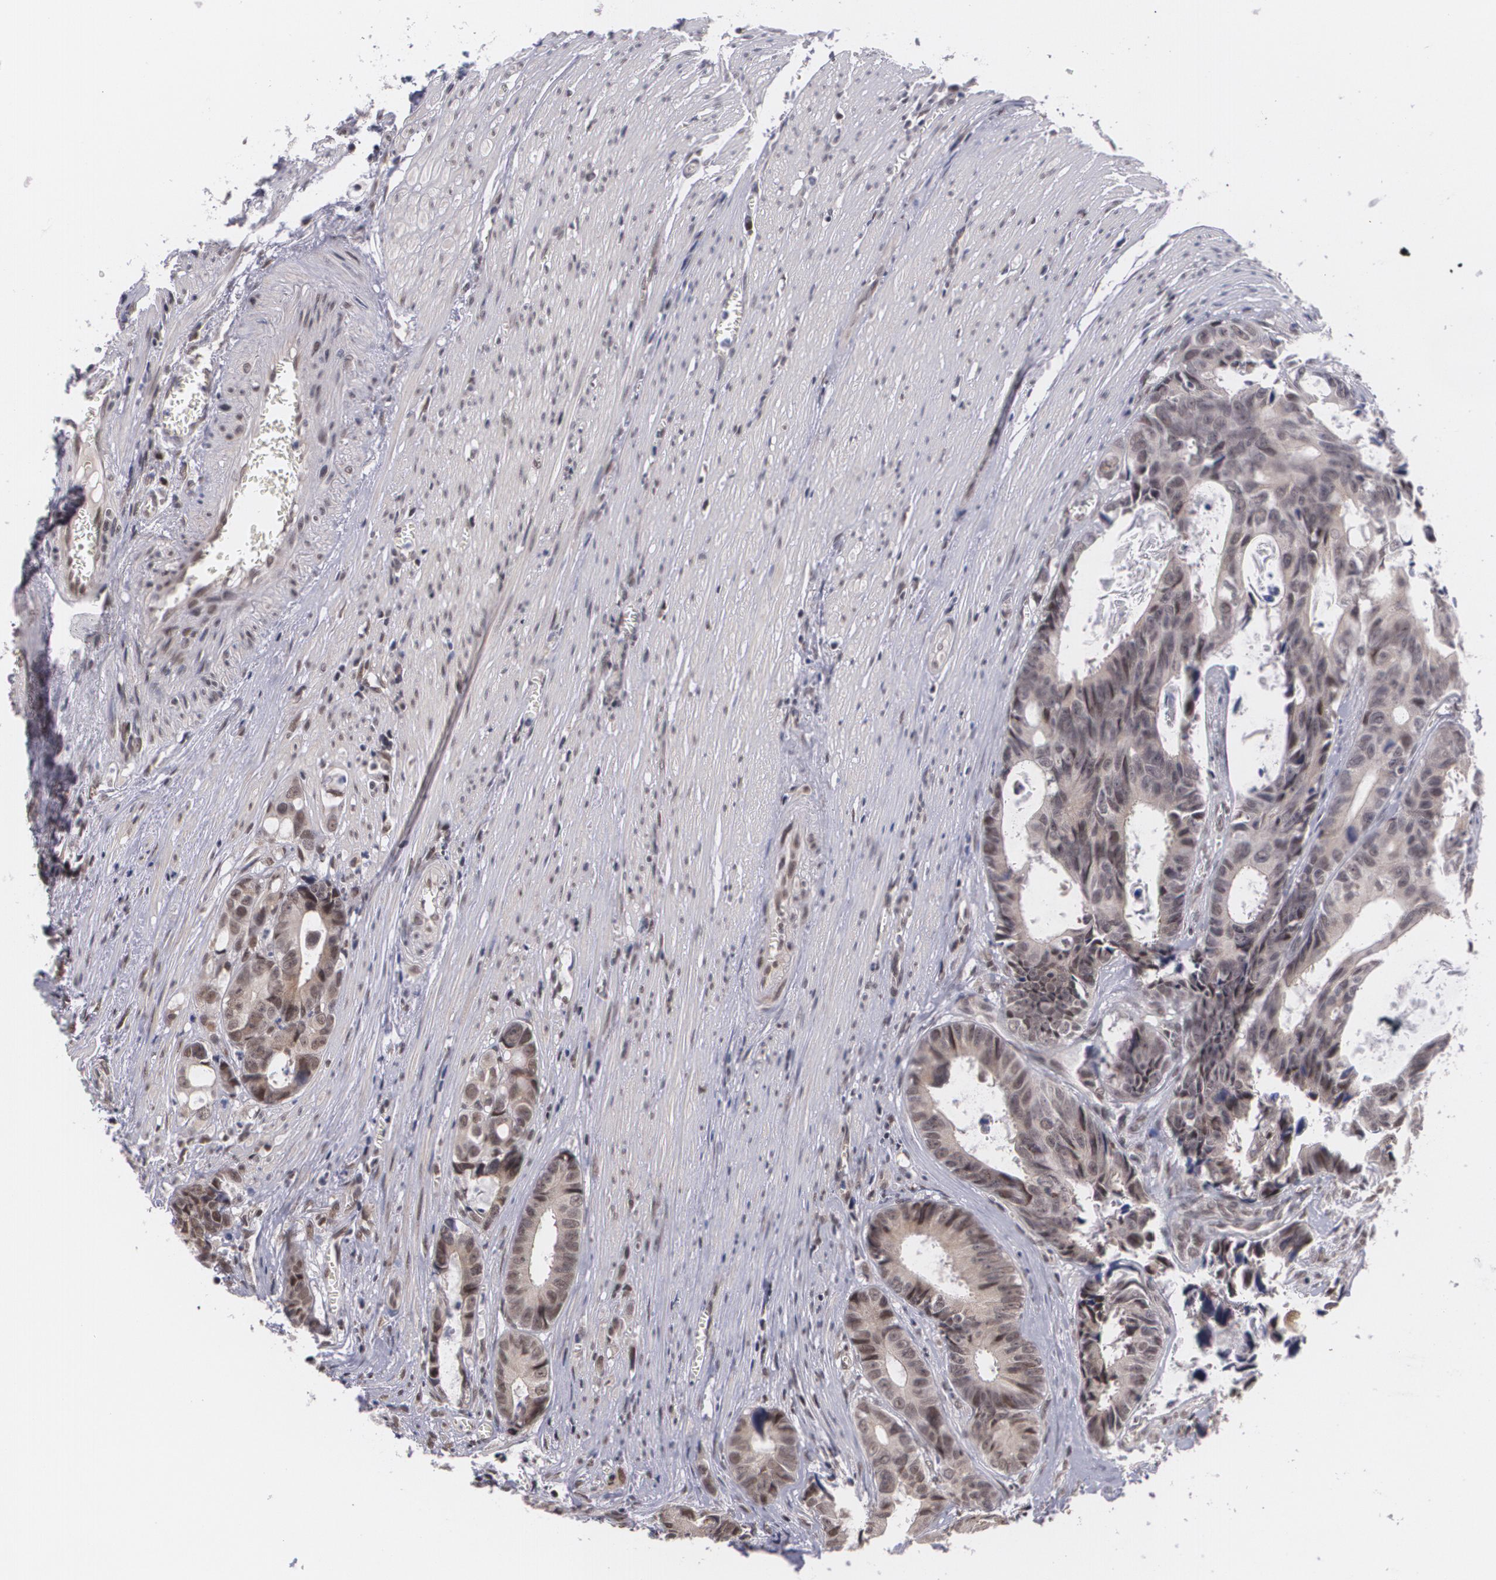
{"staining": {"intensity": "weak", "quantity": "<25%", "location": "nuclear"}, "tissue": "colorectal cancer", "cell_type": "Tumor cells", "image_type": "cancer", "snomed": [{"axis": "morphology", "description": "Adenocarcinoma, NOS"}, {"axis": "topography", "description": "Rectum"}], "caption": "This is an immunohistochemistry histopathology image of human colorectal adenocarcinoma. There is no positivity in tumor cells.", "gene": "ALX1", "patient": {"sex": "female", "age": 98}}